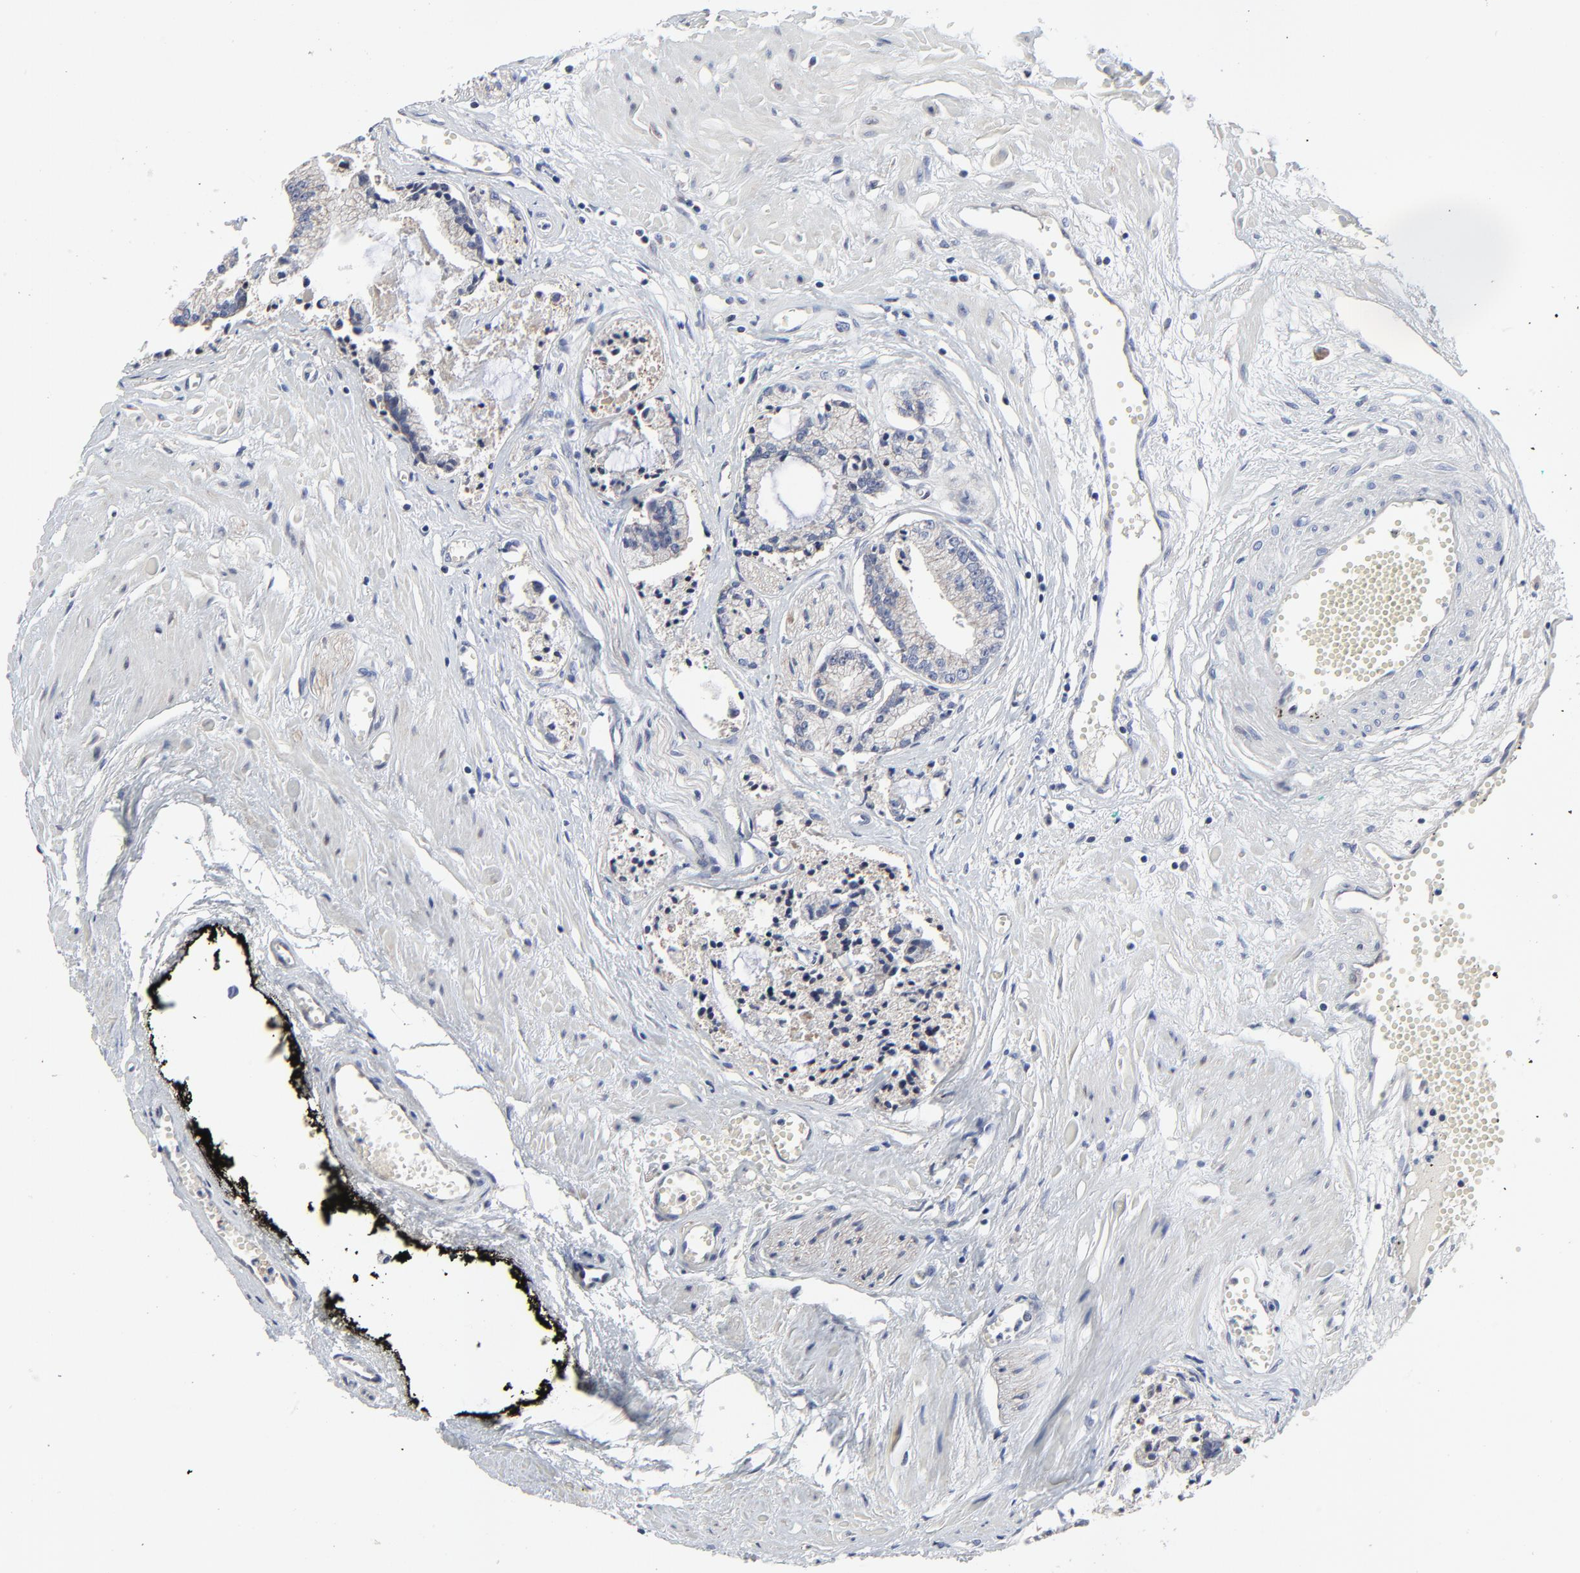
{"staining": {"intensity": "negative", "quantity": "none", "location": "none"}, "tissue": "prostate cancer", "cell_type": "Tumor cells", "image_type": "cancer", "snomed": [{"axis": "morphology", "description": "Adenocarcinoma, High grade"}, {"axis": "topography", "description": "Prostate"}], "caption": "The photomicrograph exhibits no staining of tumor cells in prostate cancer. (Stains: DAB (3,3'-diaminobenzidine) immunohistochemistry with hematoxylin counter stain, Microscopy: brightfield microscopy at high magnification).", "gene": "NLGN3", "patient": {"sex": "male", "age": 56}}